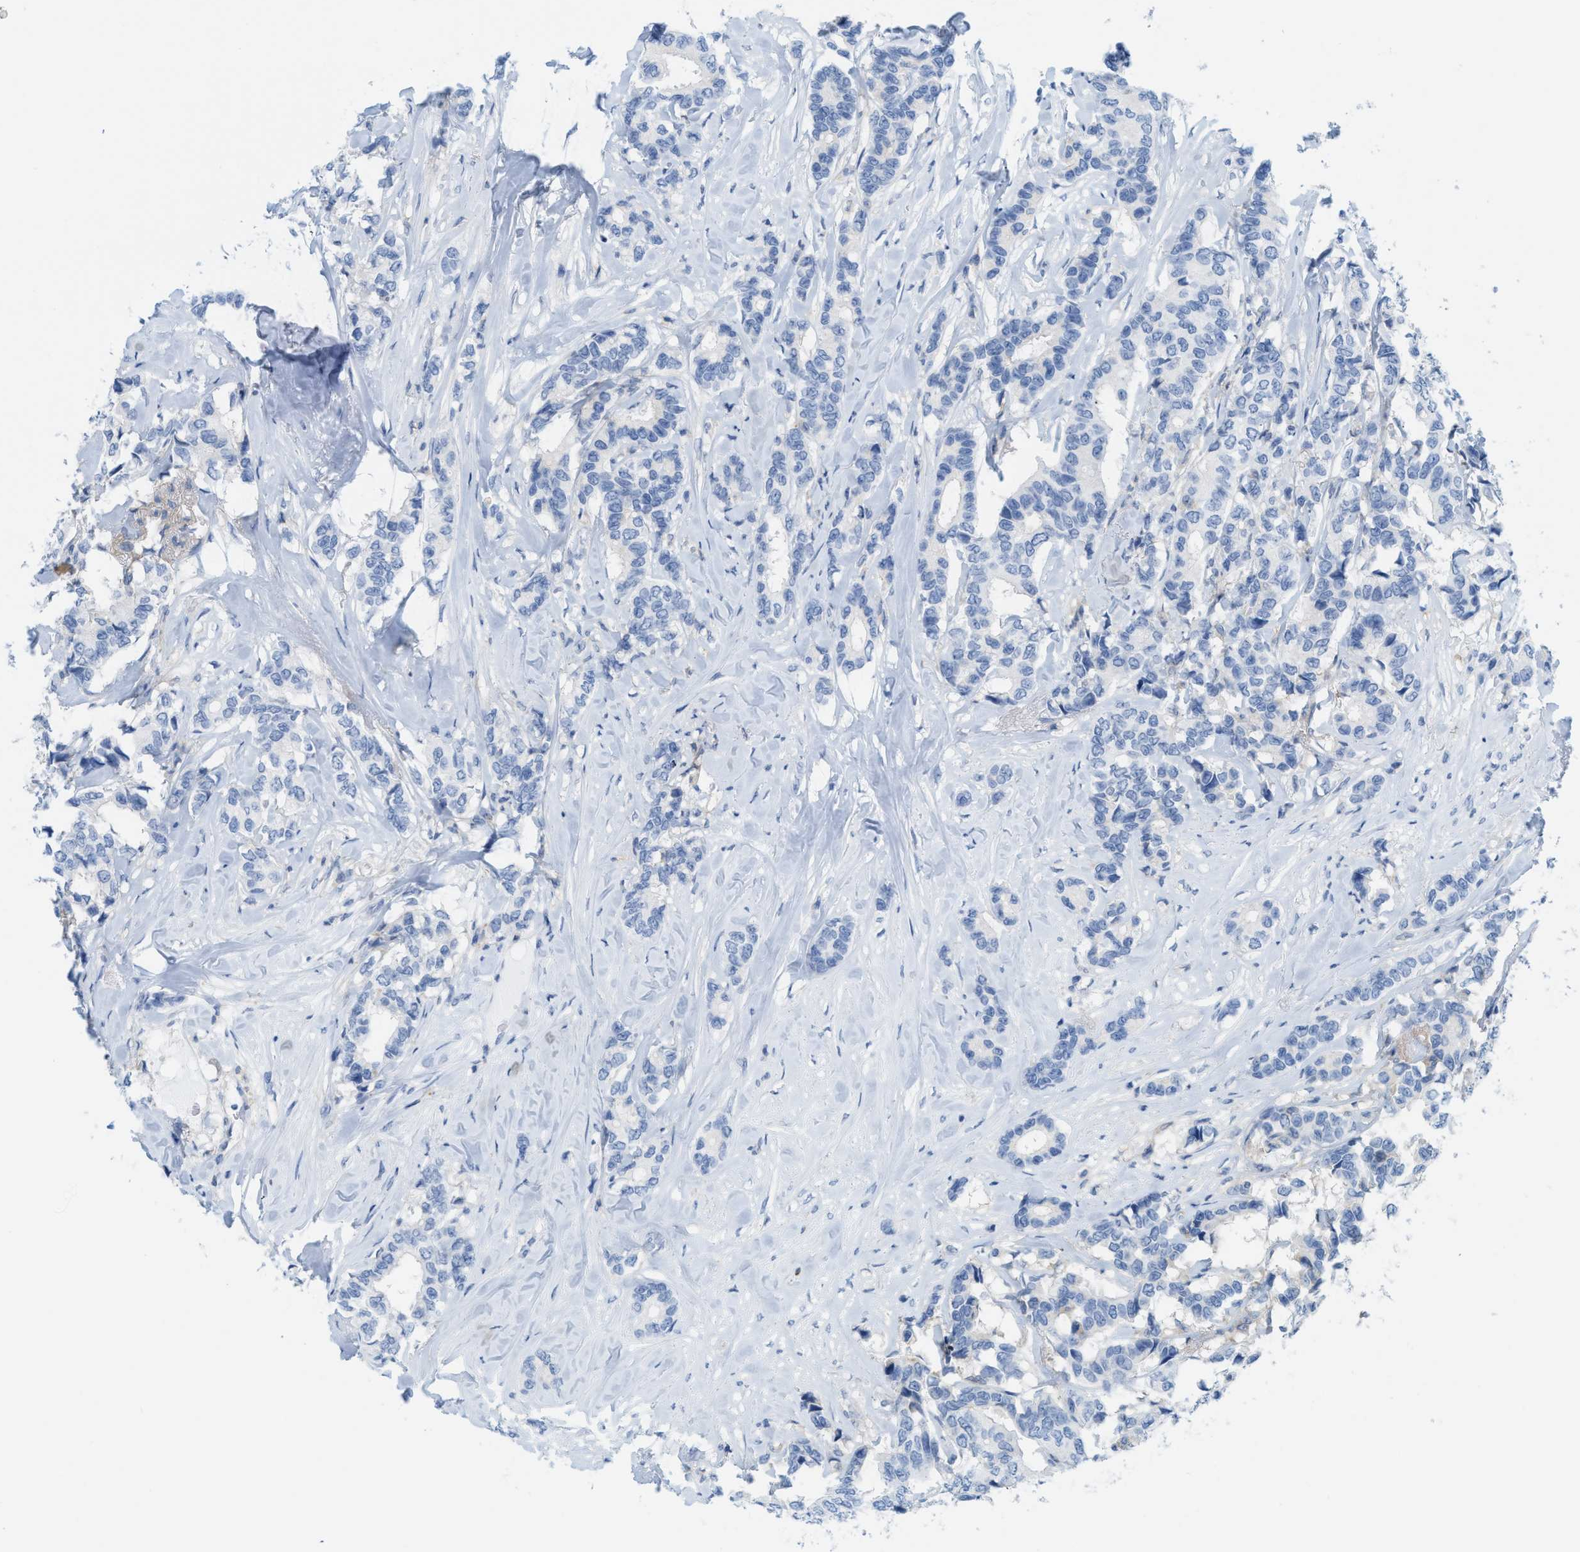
{"staining": {"intensity": "negative", "quantity": "none", "location": "none"}, "tissue": "breast cancer", "cell_type": "Tumor cells", "image_type": "cancer", "snomed": [{"axis": "morphology", "description": "Duct carcinoma"}, {"axis": "topography", "description": "Breast"}], "caption": "There is no significant expression in tumor cells of invasive ductal carcinoma (breast).", "gene": "SLC3A2", "patient": {"sex": "female", "age": 87}}